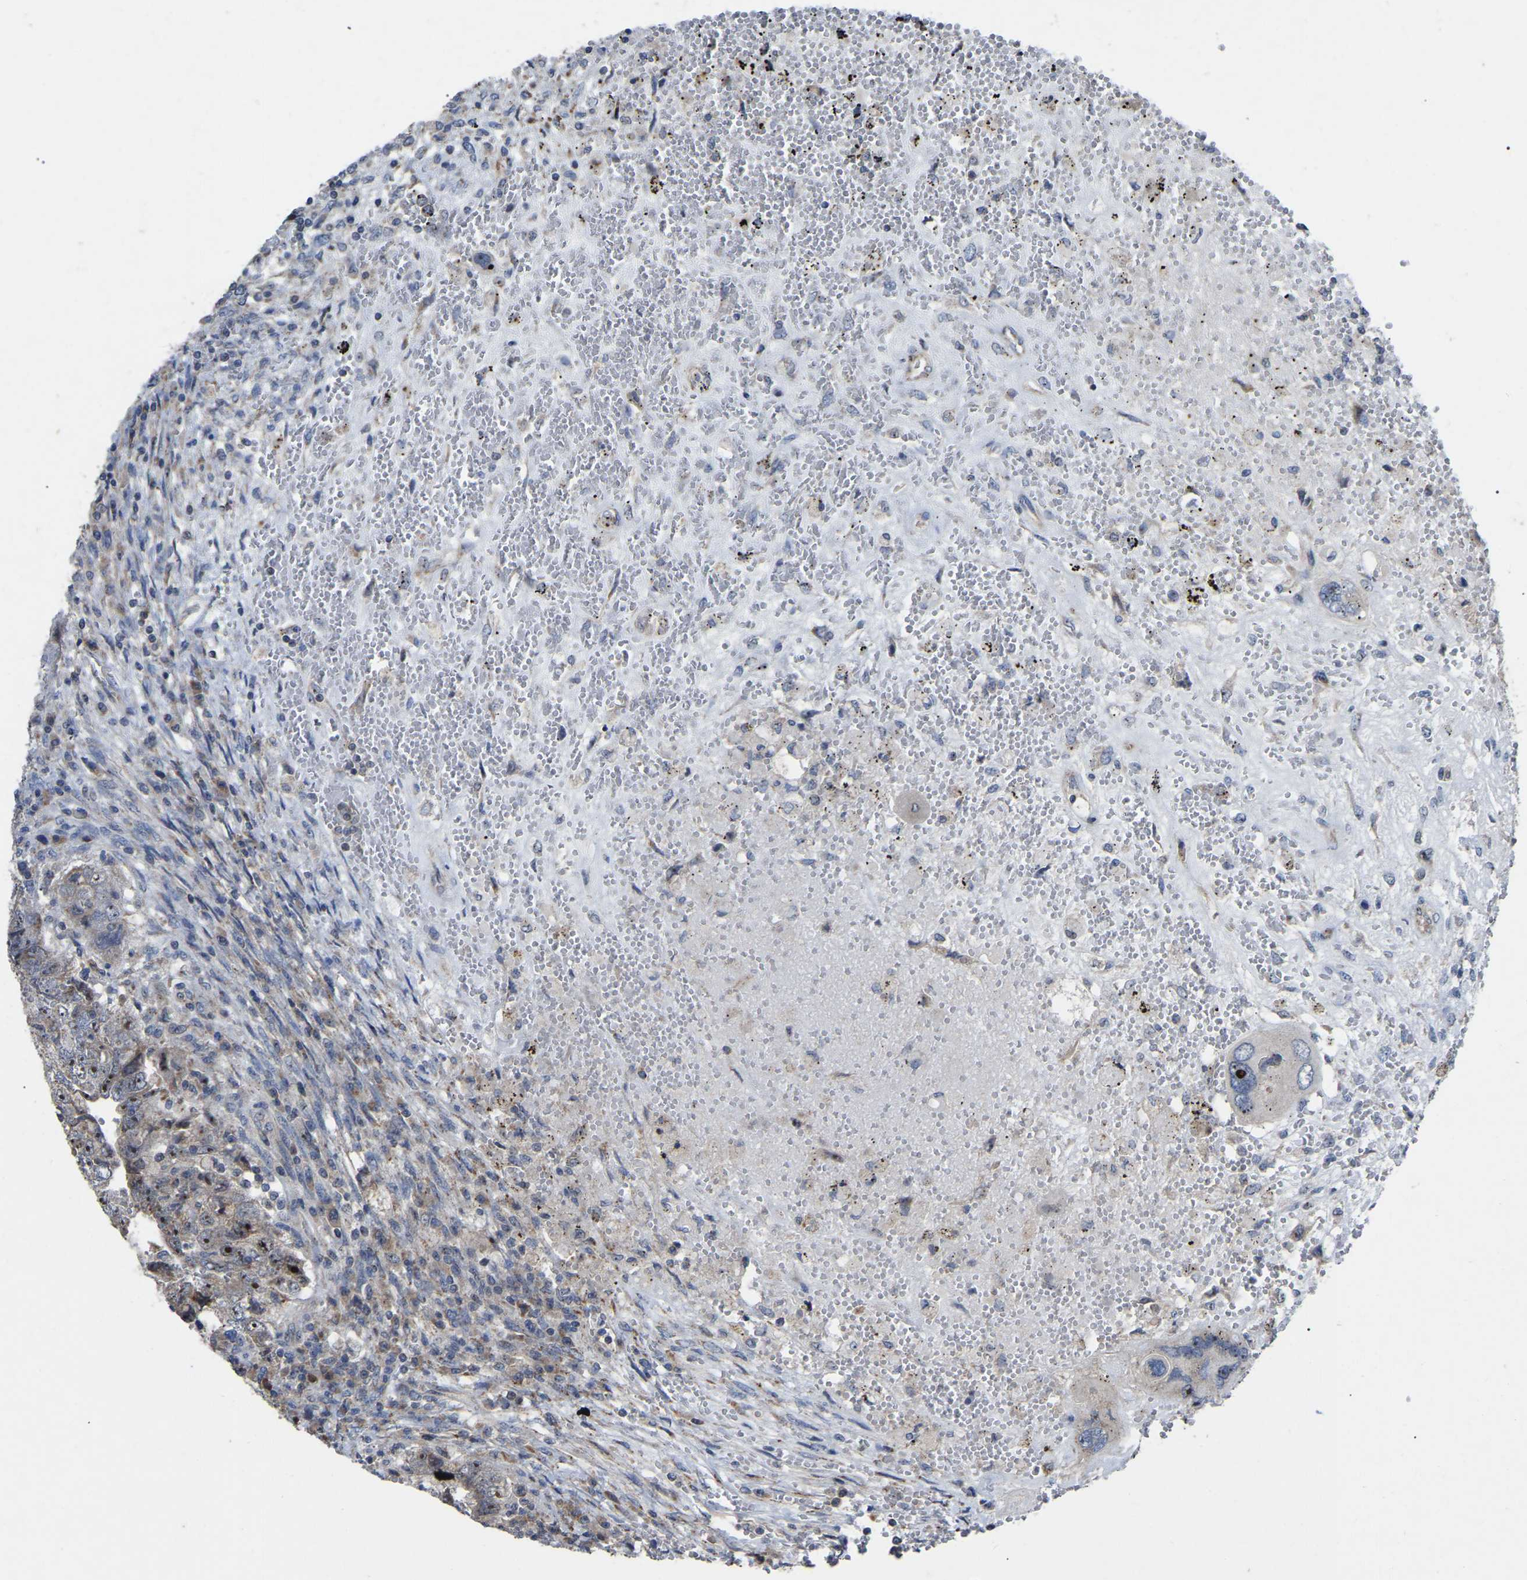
{"staining": {"intensity": "strong", "quantity": "25%-75%", "location": "cytoplasmic/membranous,nuclear"}, "tissue": "testis cancer", "cell_type": "Tumor cells", "image_type": "cancer", "snomed": [{"axis": "morphology", "description": "Carcinoma, Embryonal, NOS"}, {"axis": "topography", "description": "Testis"}], "caption": "Protein staining demonstrates strong cytoplasmic/membranous and nuclear positivity in approximately 25%-75% of tumor cells in testis cancer (embryonal carcinoma). Nuclei are stained in blue.", "gene": "NOP53", "patient": {"sex": "male", "age": 26}}